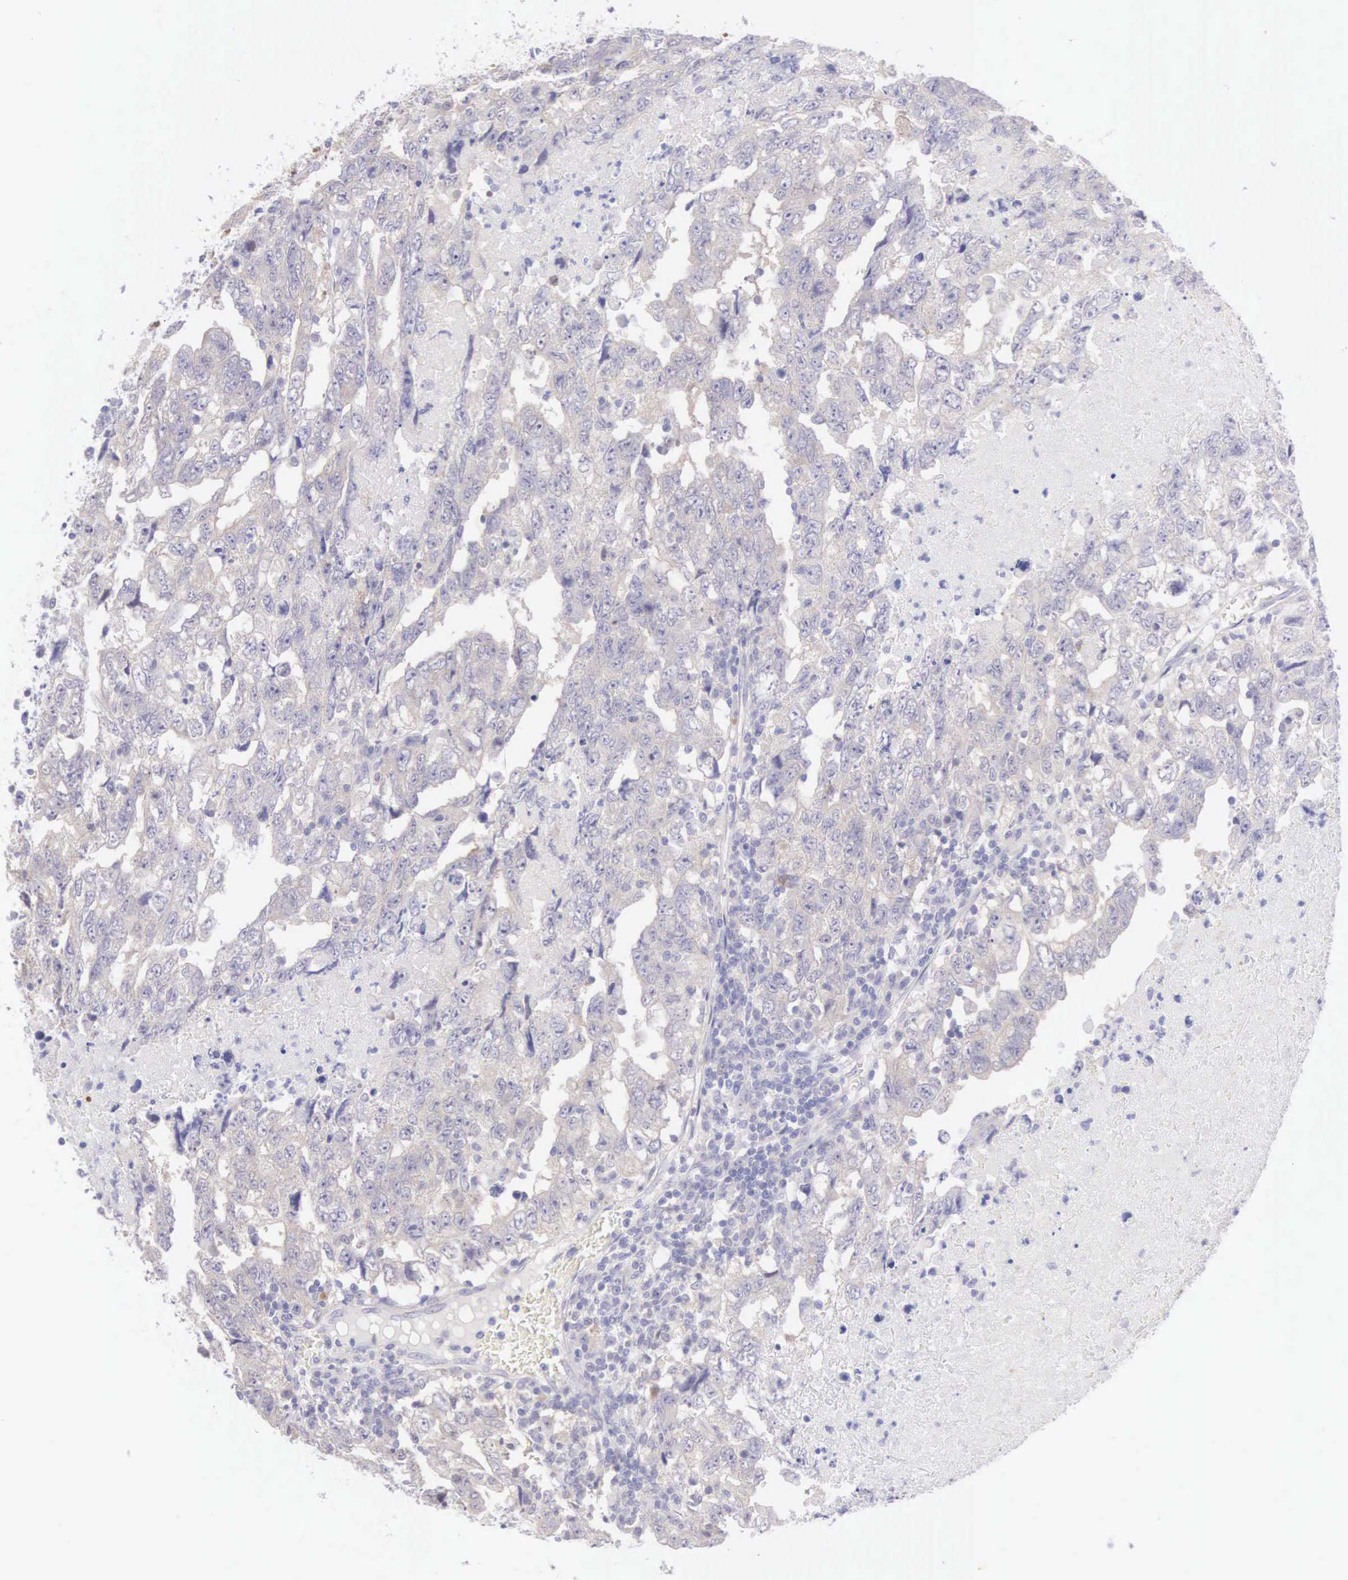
{"staining": {"intensity": "weak", "quantity": "25%-75%", "location": "cytoplasmic/membranous"}, "tissue": "testis cancer", "cell_type": "Tumor cells", "image_type": "cancer", "snomed": [{"axis": "morphology", "description": "Carcinoma, Embryonal, NOS"}, {"axis": "topography", "description": "Testis"}], "caption": "DAB immunohistochemical staining of testis embryonal carcinoma displays weak cytoplasmic/membranous protein staining in about 25%-75% of tumor cells.", "gene": "ARFGAP3", "patient": {"sex": "male", "age": 36}}